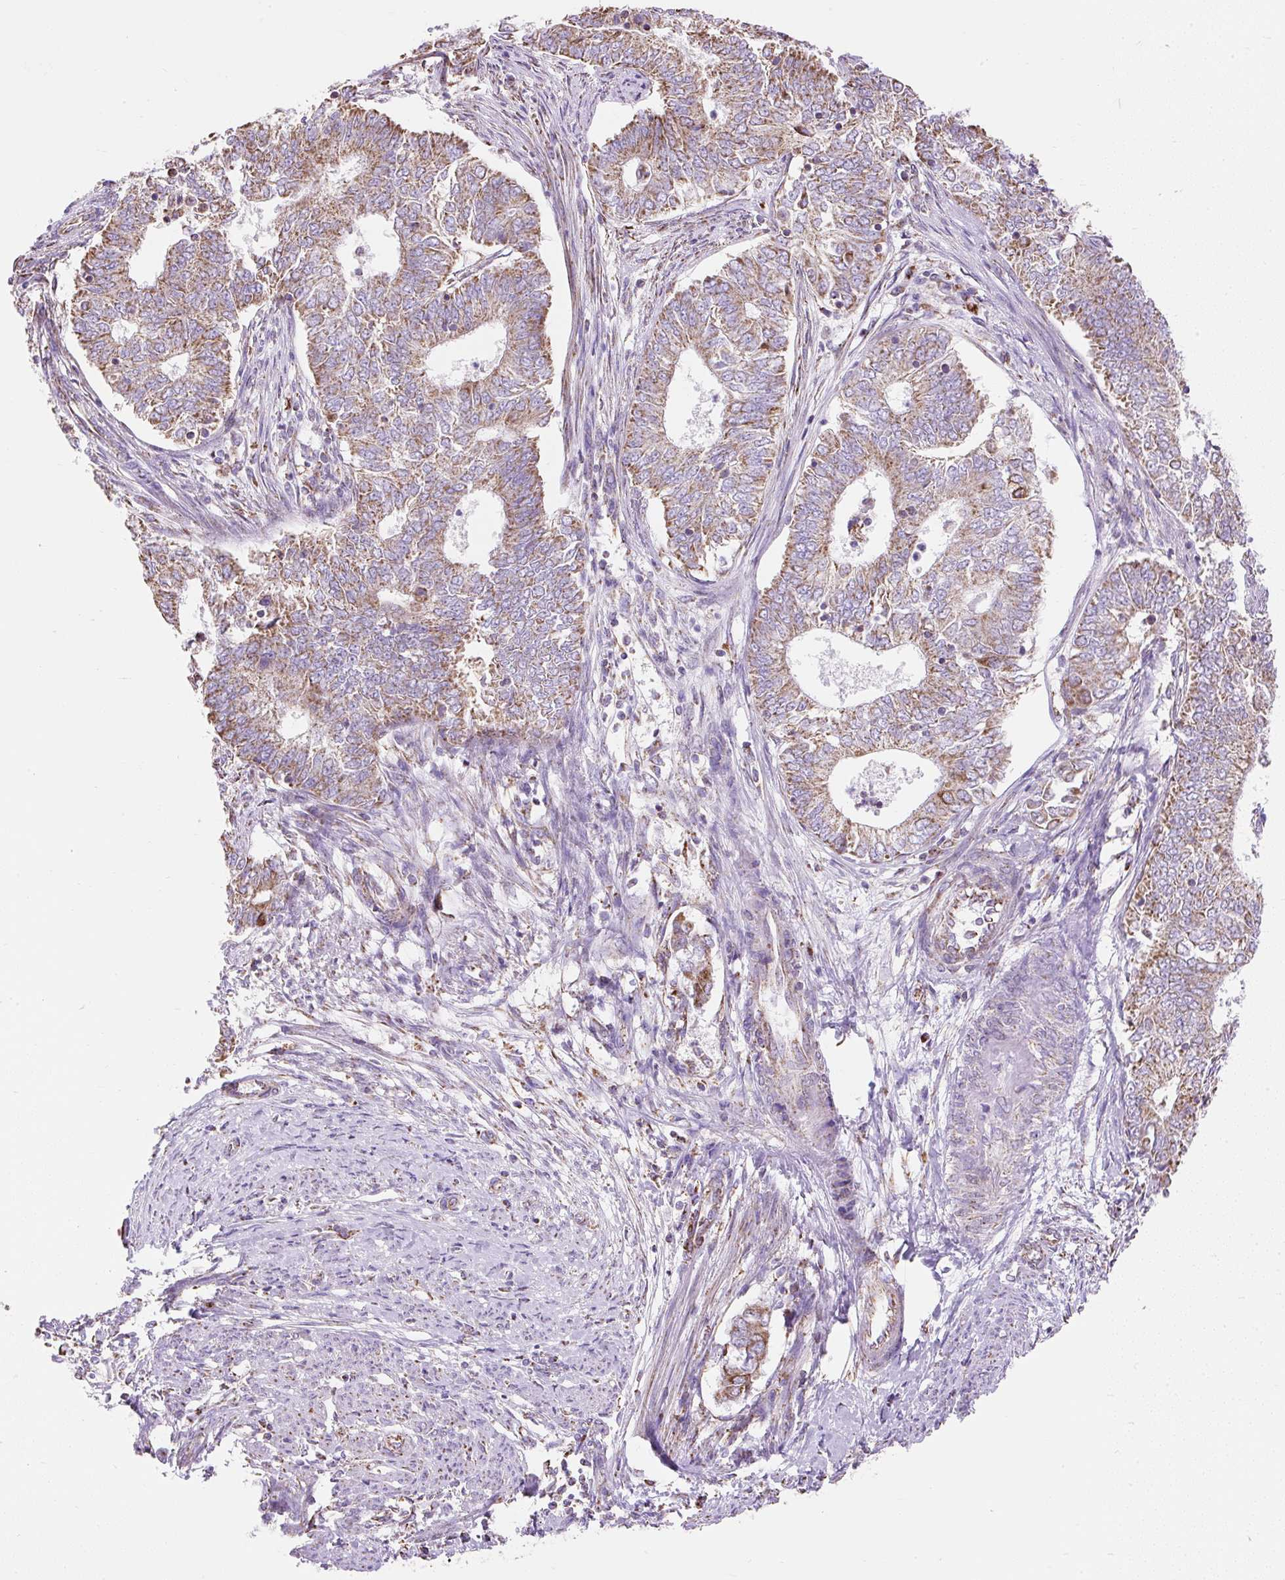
{"staining": {"intensity": "moderate", "quantity": ">75%", "location": "cytoplasmic/membranous"}, "tissue": "endometrial cancer", "cell_type": "Tumor cells", "image_type": "cancer", "snomed": [{"axis": "morphology", "description": "Adenocarcinoma, NOS"}, {"axis": "topography", "description": "Endometrium"}], "caption": "Brown immunohistochemical staining in human adenocarcinoma (endometrial) exhibits moderate cytoplasmic/membranous staining in about >75% of tumor cells.", "gene": "DAAM2", "patient": {"sex": "female", "age": 62}}